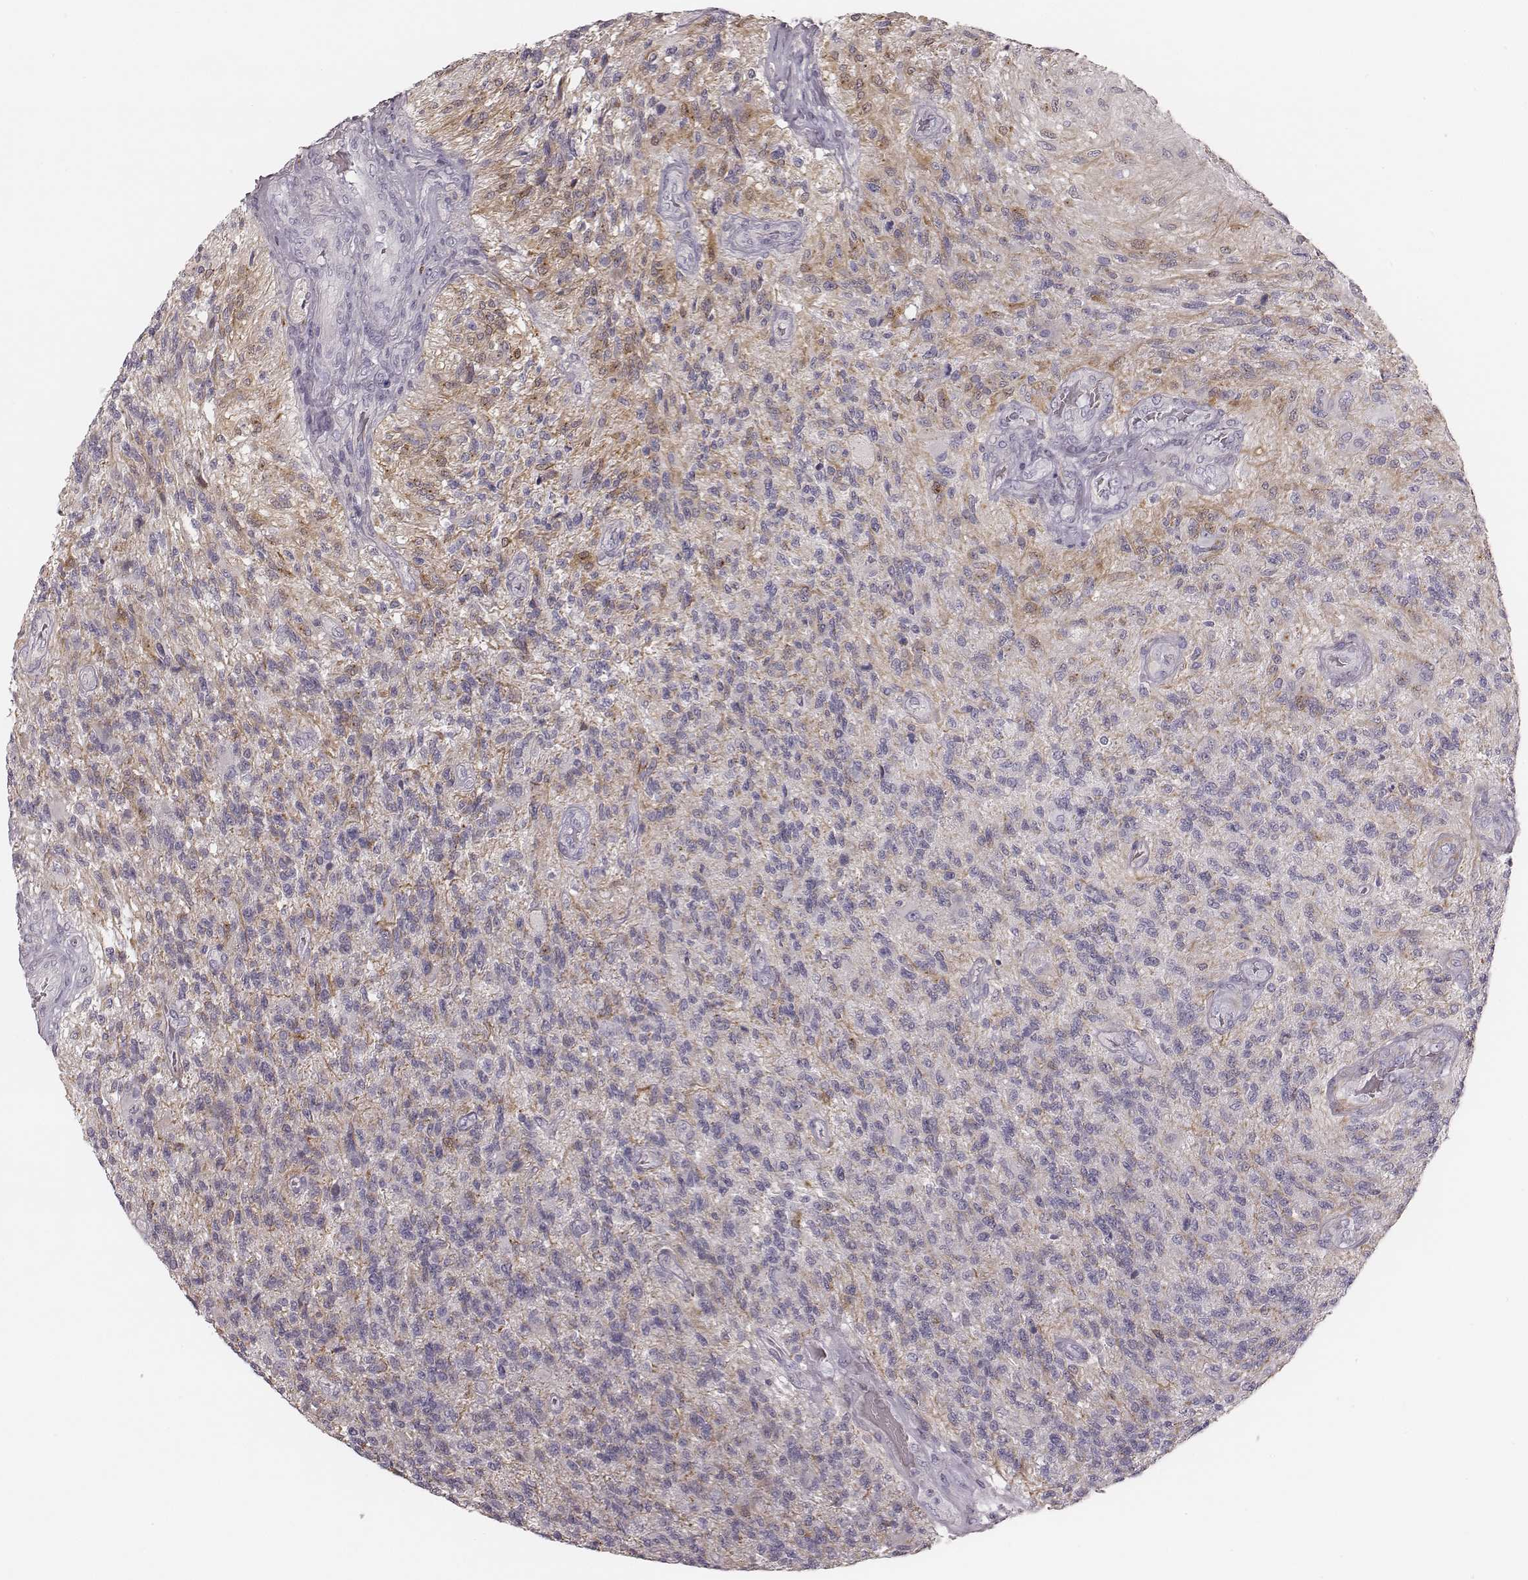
{"staining": {"intensity": "weak", "quantity": "<25%", "location": "cytoplasmic/membranous"}, "tissue": "glioma", "cell_type": "Tumor cells", "image_type": "cancer", "snomed": [{"axis": "morphology", "description": "Glioma, malignant, High grade"}, {"axis": "topography", "description": "Brain"}], "caption": "Tumor cells are negative for protein expression in human malignant glioma (high-grade). (Brightfield microscopy of DAB immunohistochemistry (IHC) at high magnification).", "gene": "SPA17", "patient": {"sex": "male", "age": 56}}